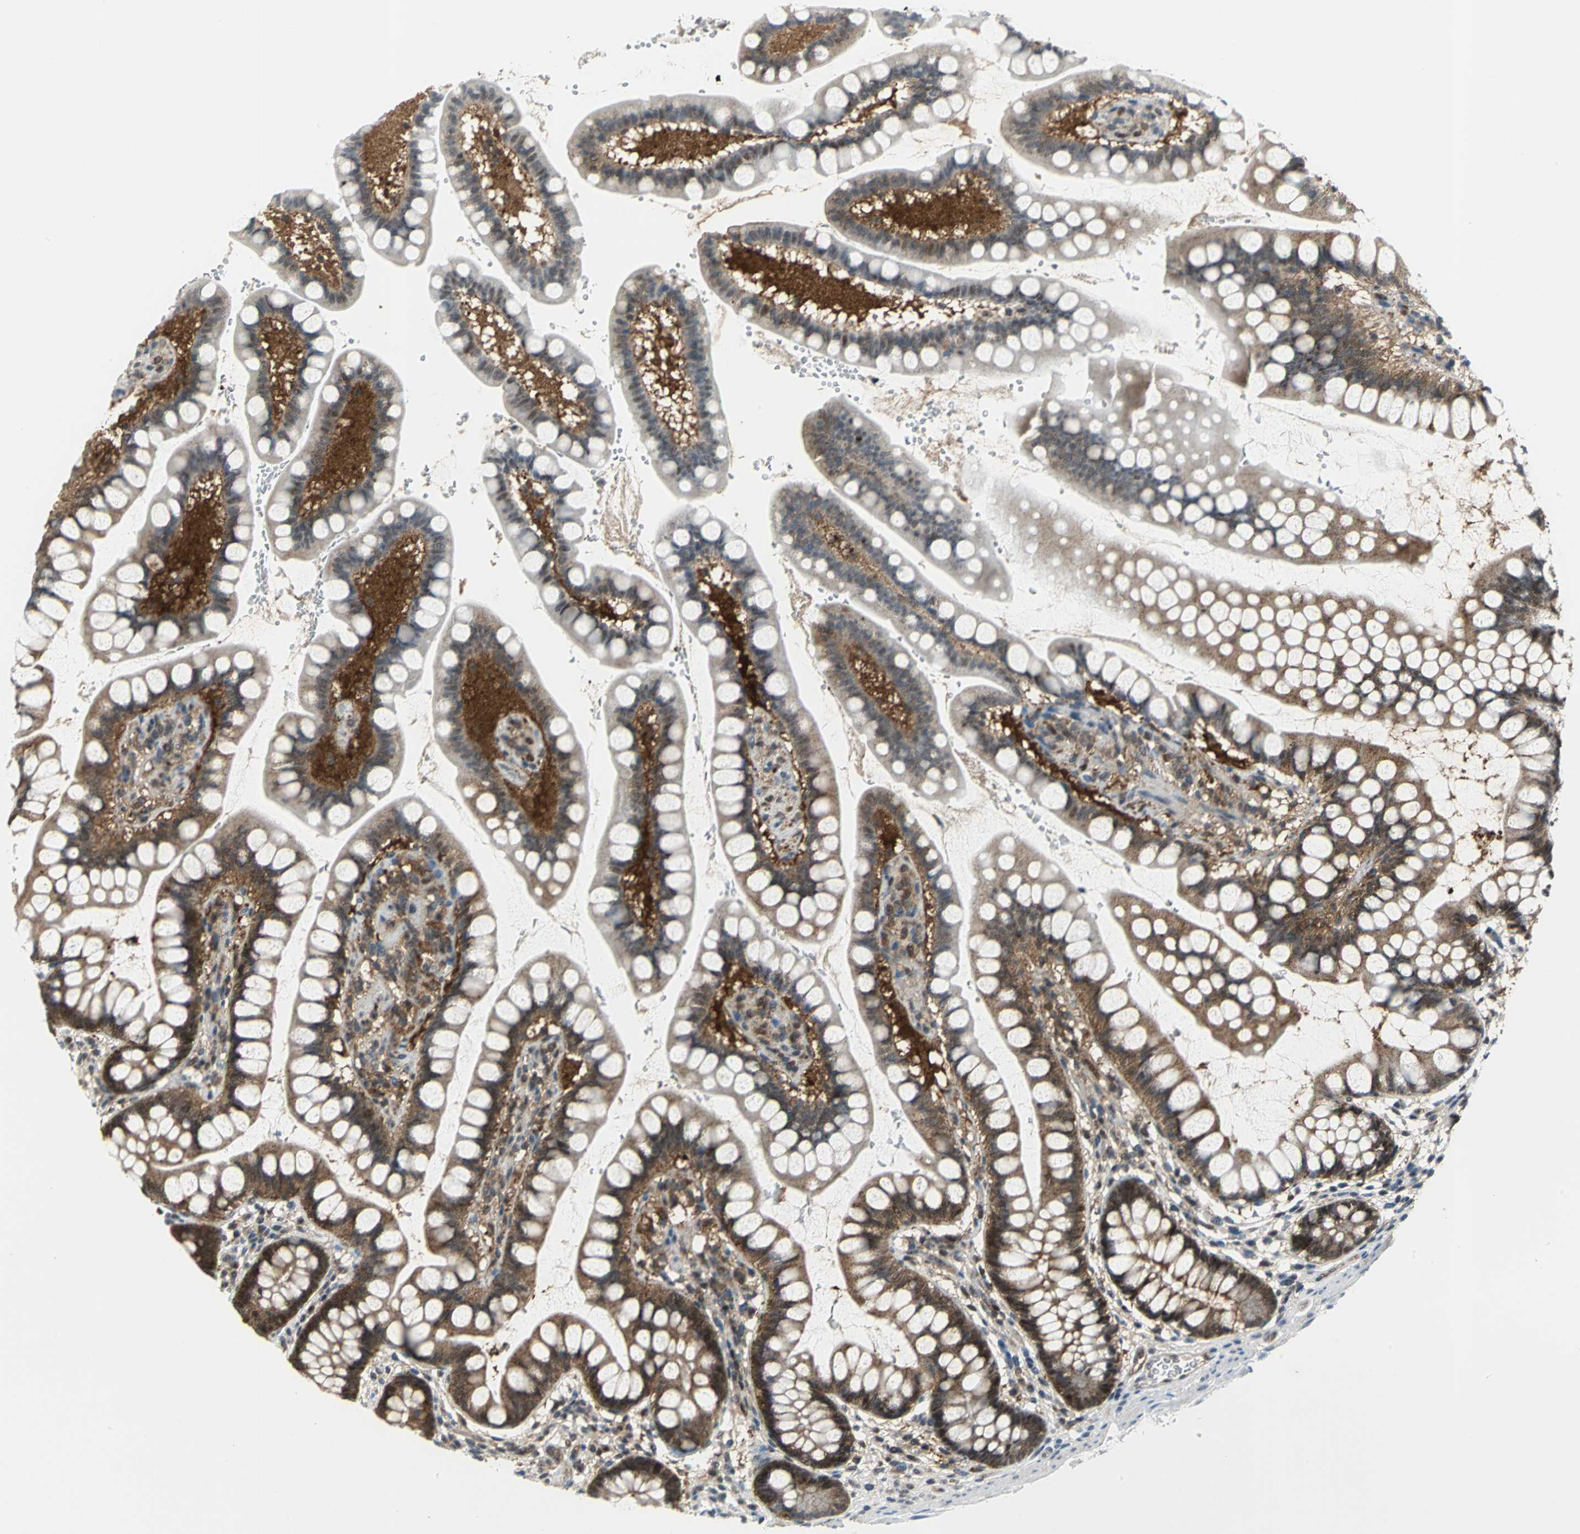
{"staining": {"intensity": "moderate", "quantity": ">75%", "location": "cytoplasmic/membranous"}, "tissue": "small intestine", "cell_type": "Glandular cells", "image_type": "normal", "snomed": [{"axis": "morphology", "description": "Normal tissue, NOS"}, {"axis": "topography", "description": "Small intestine"}], "caption": "Glandular cells demonstrate medium levels of moderate cytoplasmic/membranous positivity in about >75% of cells in benign small intestine. Ihc stains the protein of interest in brown and the nuclei are stained blue.", "gene": "PSMA4", "patient": {"sex": "female", "age": 58}}